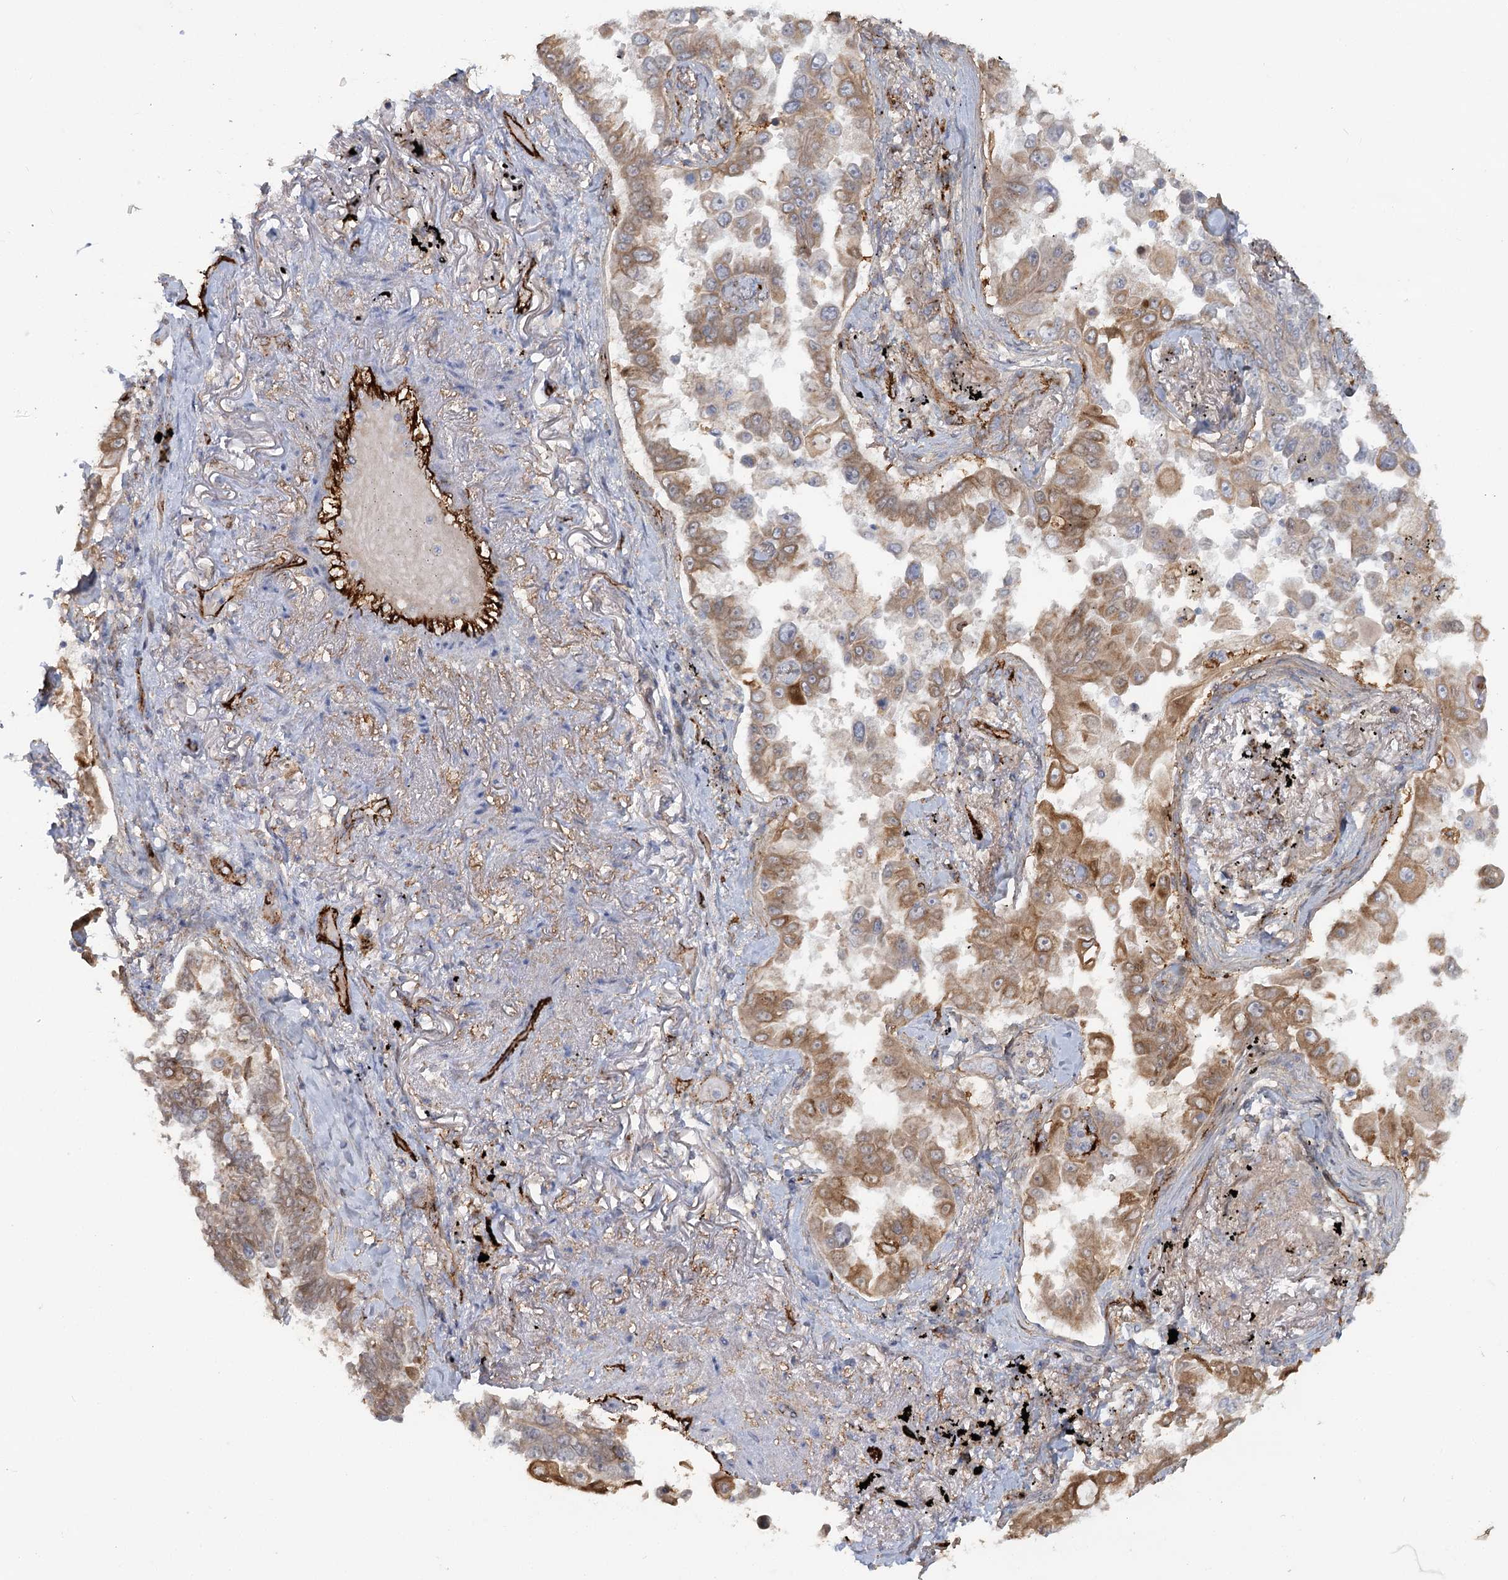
{"staining": {"intensity": "moderate", "quantity": ">75%", "location": "cytoplasmic/membranous"}, "tissue": "lung cancer", "cell_type": "Tumor cells", "image_type": "cancer", "snomed": [{"axis": "morphology", "description": "Adenocarcinoma, NOS"}, {"axis": "topography", "description": "Lung"}], "caption": "Adenocarcinoma (lung) tissue reveals moderate cytoplasmic/membranous staining in approximately >75% of tumor cells The protein is shown in brown color, while the nuclei are stained blue.", "gene": "KBTBD4", "patient": {"sex": "female", "age": 67}}